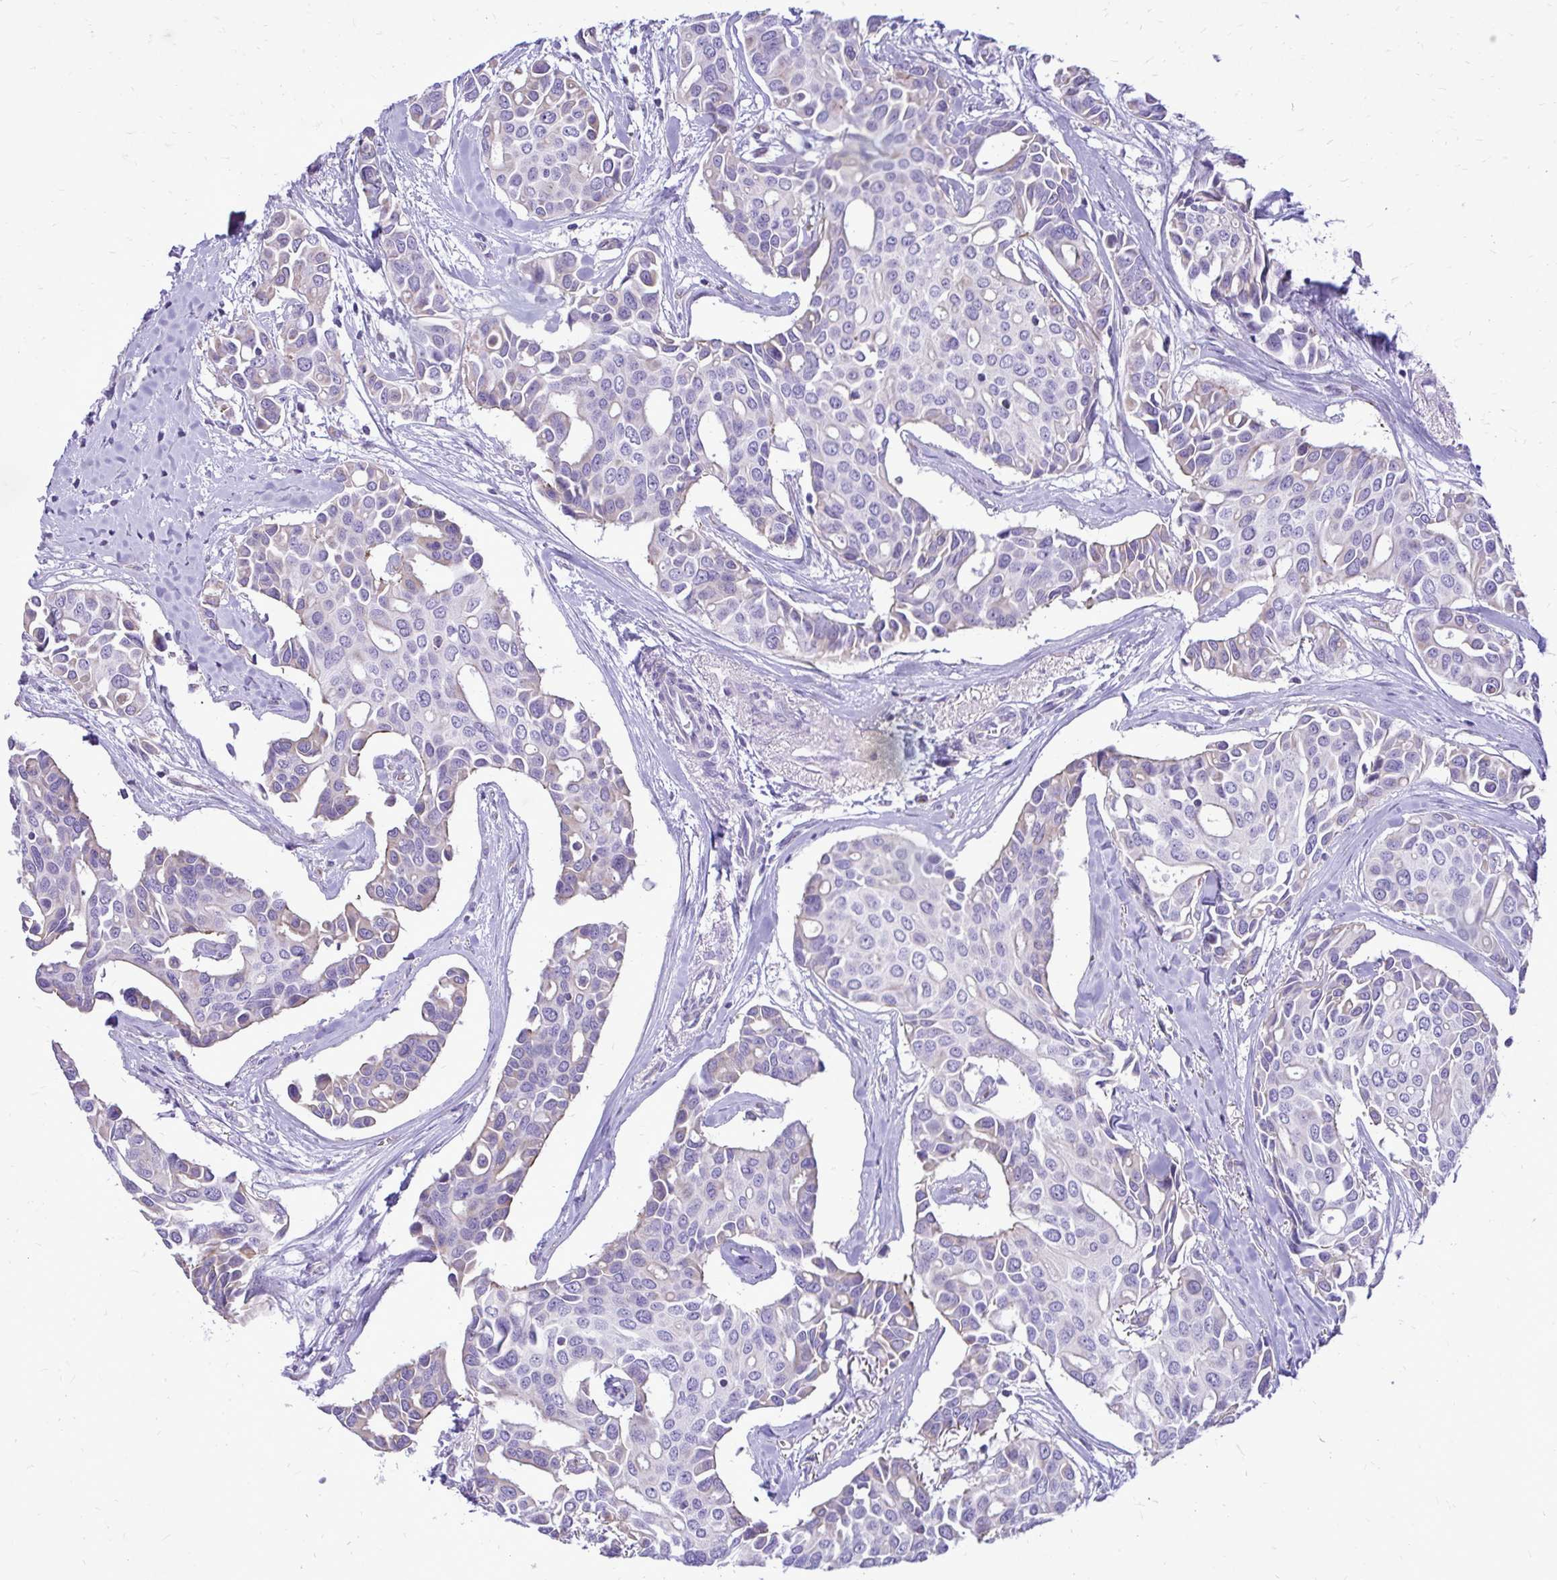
{"staining": {"intensity": "negative", "quantity": "none", "location": "none"}, "tissue": "breast cancer", "cell_type": "Tumor cells", "image_type": "cancer", "snomed": [{"axis": "morphology", "description": "Duct carcinoma"}, {"axis": "topography", "description": "Breast"}], "caption": "There is no significant expression in tumor cells of breast invasive ductal carcinoma.", "gene": "PELI3", "patient": {"sex": "female", "age": 54}}